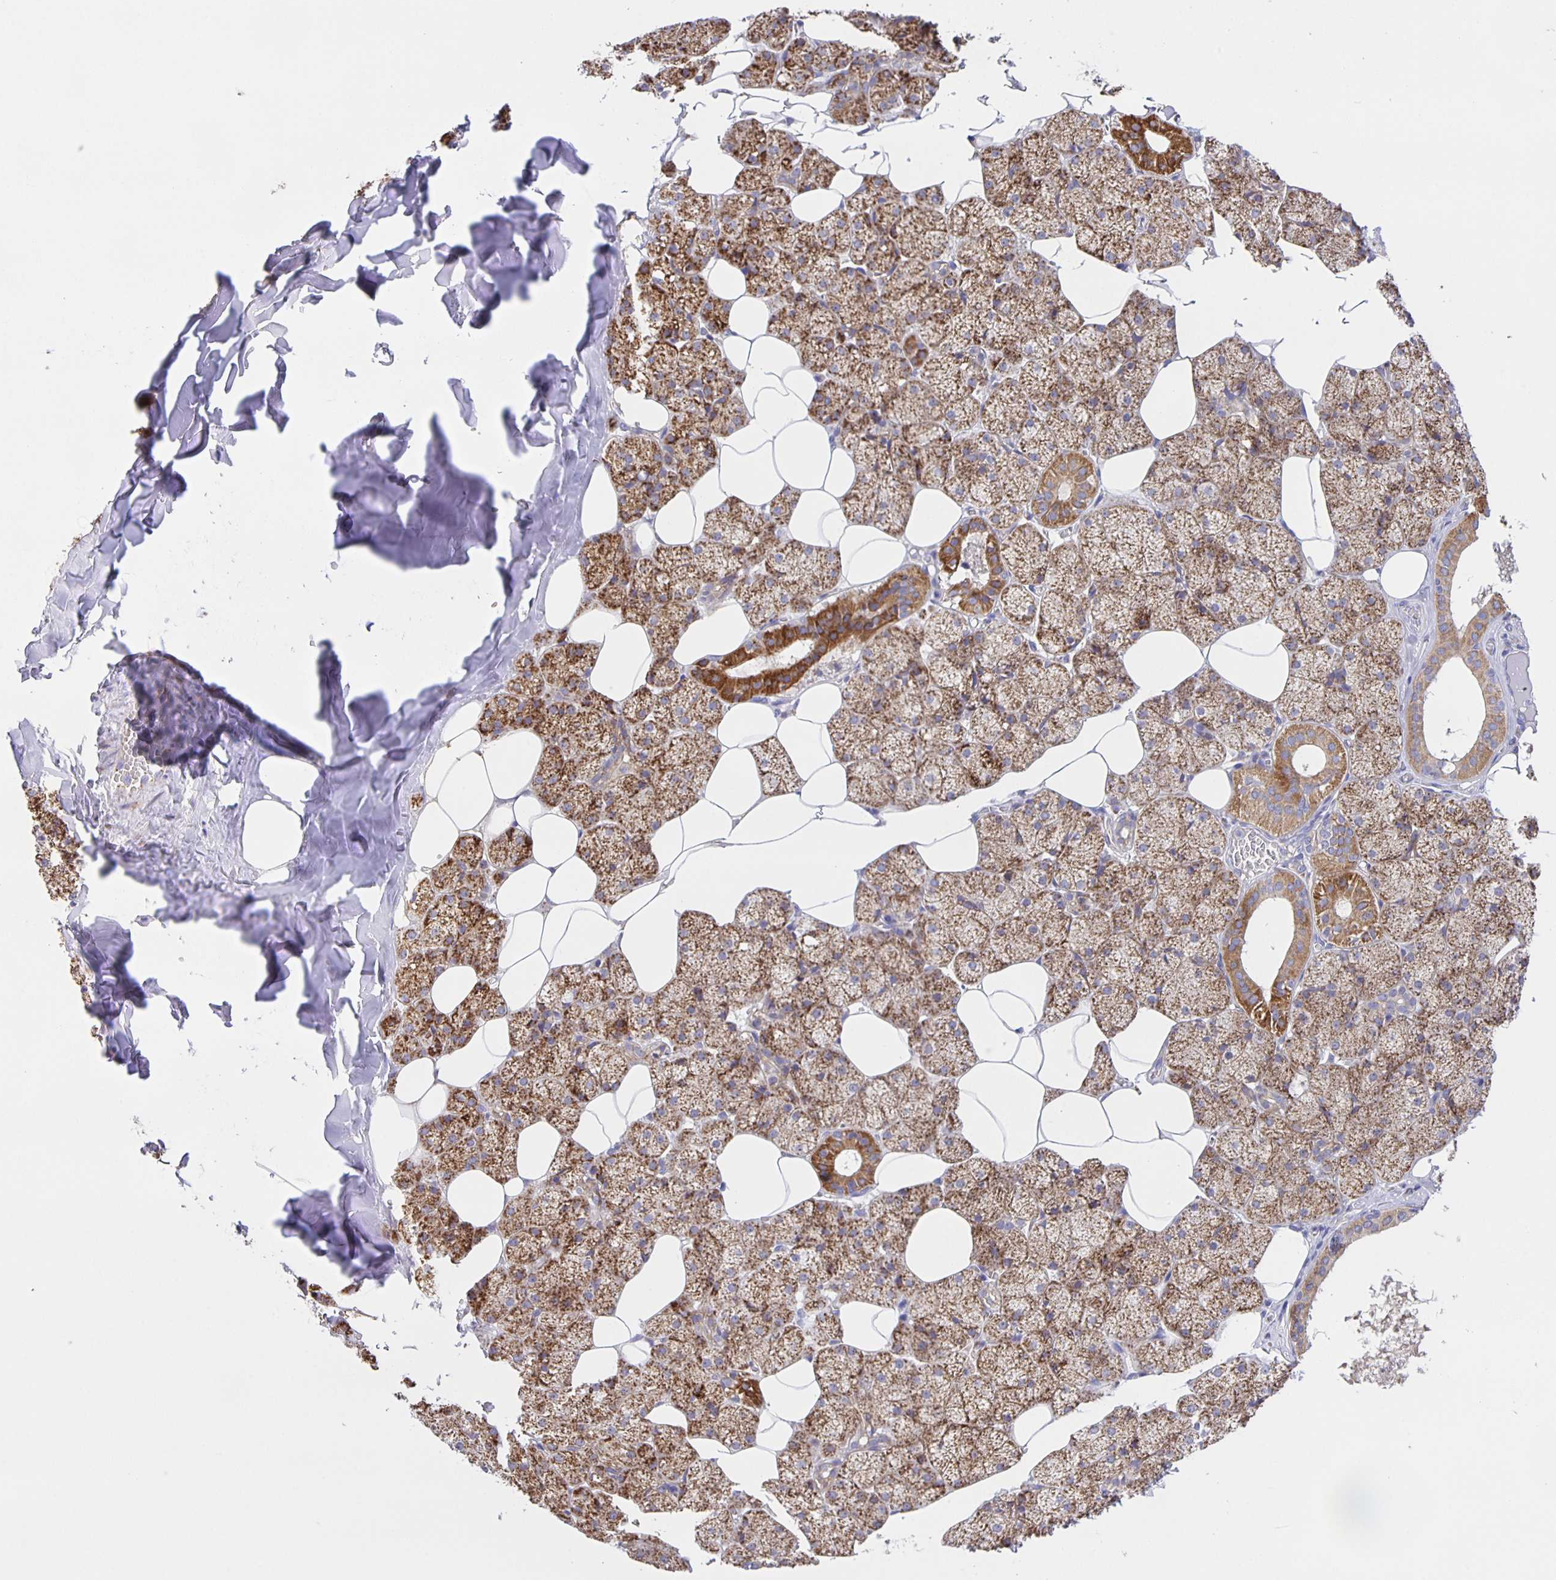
{"staining": {"intensity": "strong", "quantity": ">75%", "location": "cytoplasmic/membranous"}, "tissue": "salivary gland", "cell_type": "Glandular cells", "image_type": "normal", "snomed": [{"axis": "morphology", "description": "Normal tissue, NOS"}, {"axis": "topography", "description": "Salivary gland"}, {"axis": "topography", "description": "Peripheral nerve tissue"}], "caption": "Normal salivary gland displays strong cytoplasmic/membranous staining in about >75% of glandular cells, visualized by immunohistochemistry.", "gene": "JMJD4", "patient": {"sex": "male", "age": 38}}